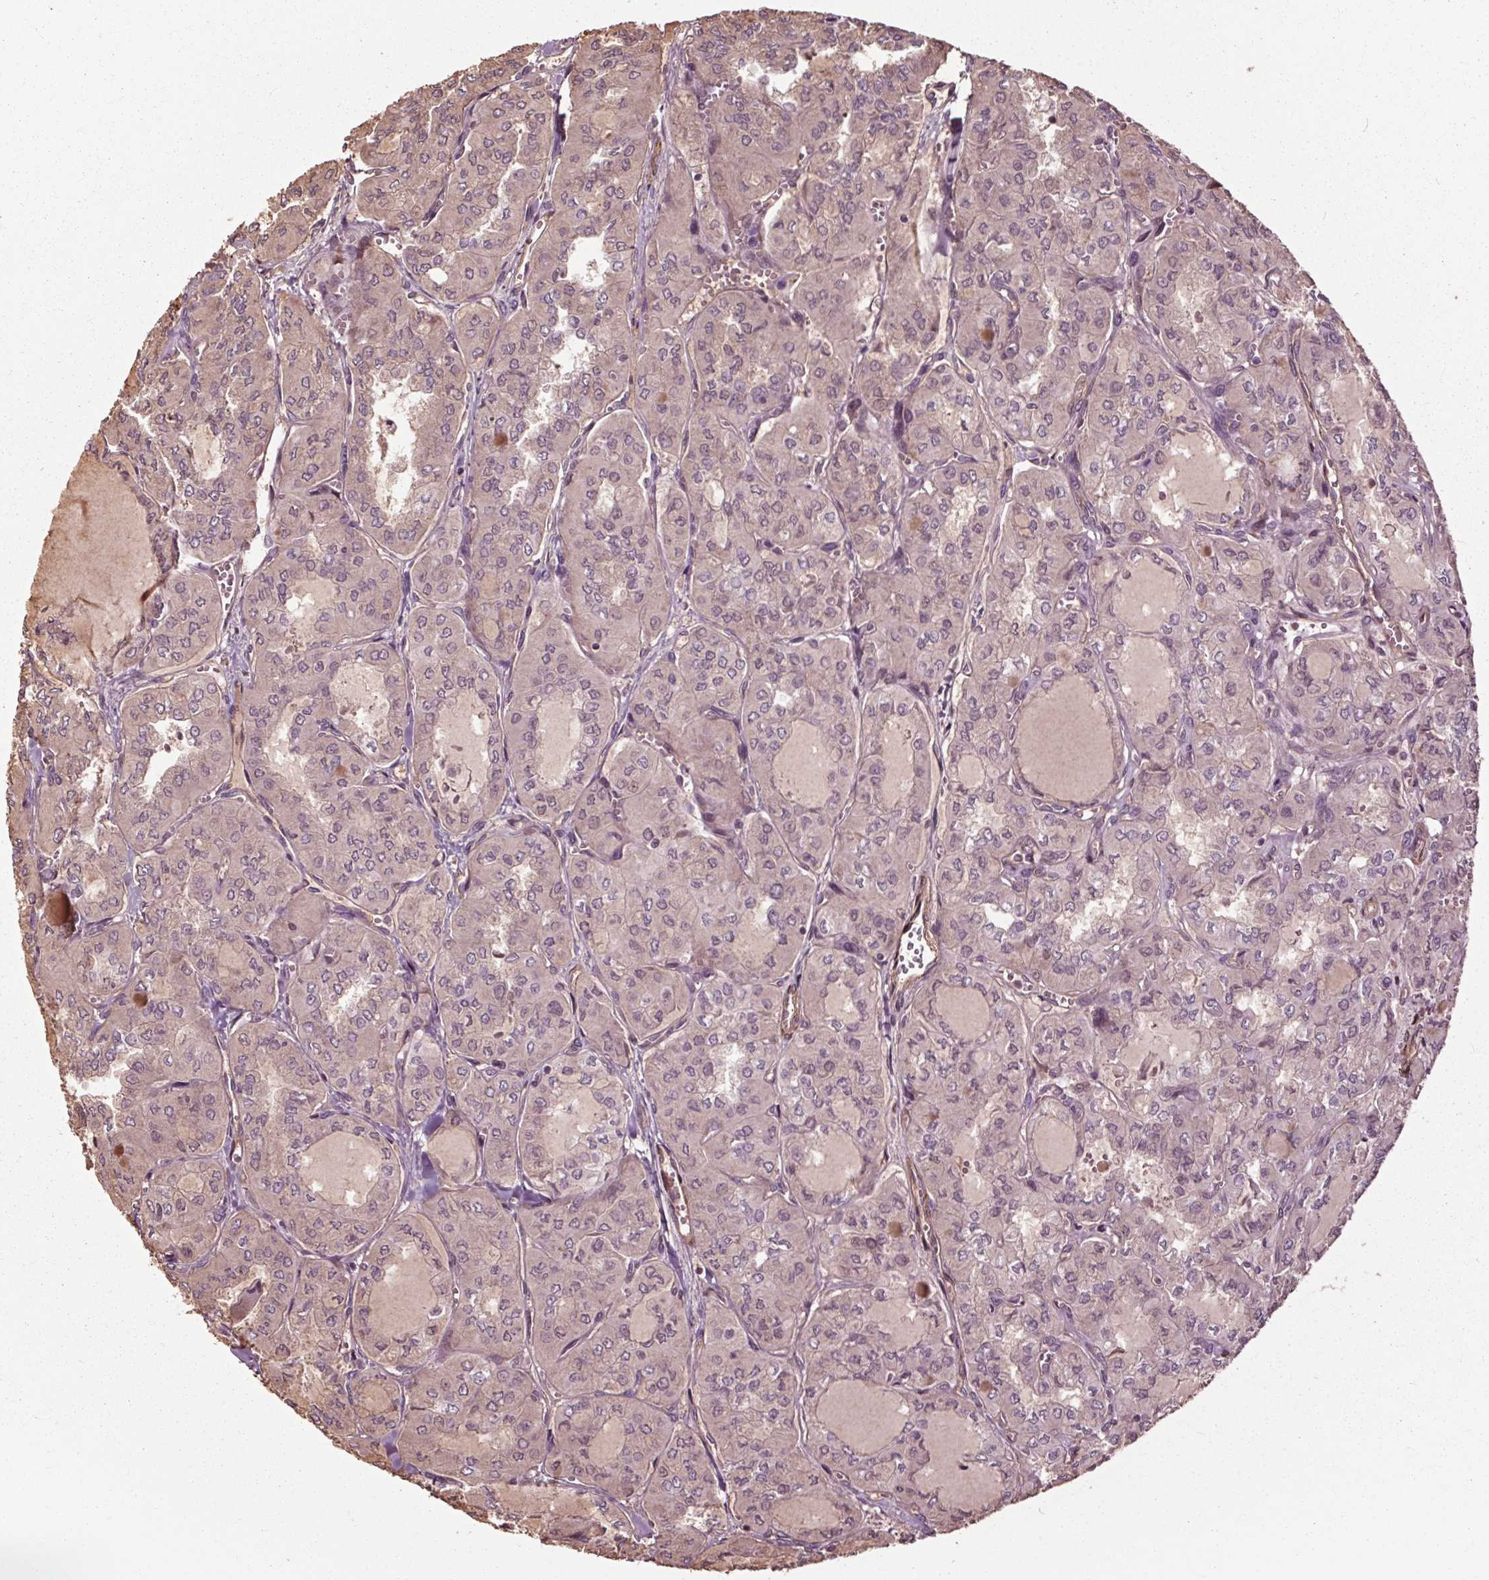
{"staining": {"intensity": "negative", "quantity": "none", "location": "none"}, "tissue": "thyroid cancer", "cell_type": "Tumor cells", "image_type": "cancer", "snomed": [{"axis": "morphology", "description": "Papillary adenocarcinoma, NOS"}, {"axis": "topography", "description": "Thyroid gland"}], "caption": "This is an immunohistochemistry photomicrograph of thyroid cancer (papillary adenocarcinoma). There is no positivity in tumor cells.", "gene": "CEP95", "patient": {"sex": "male", "age": 20}}